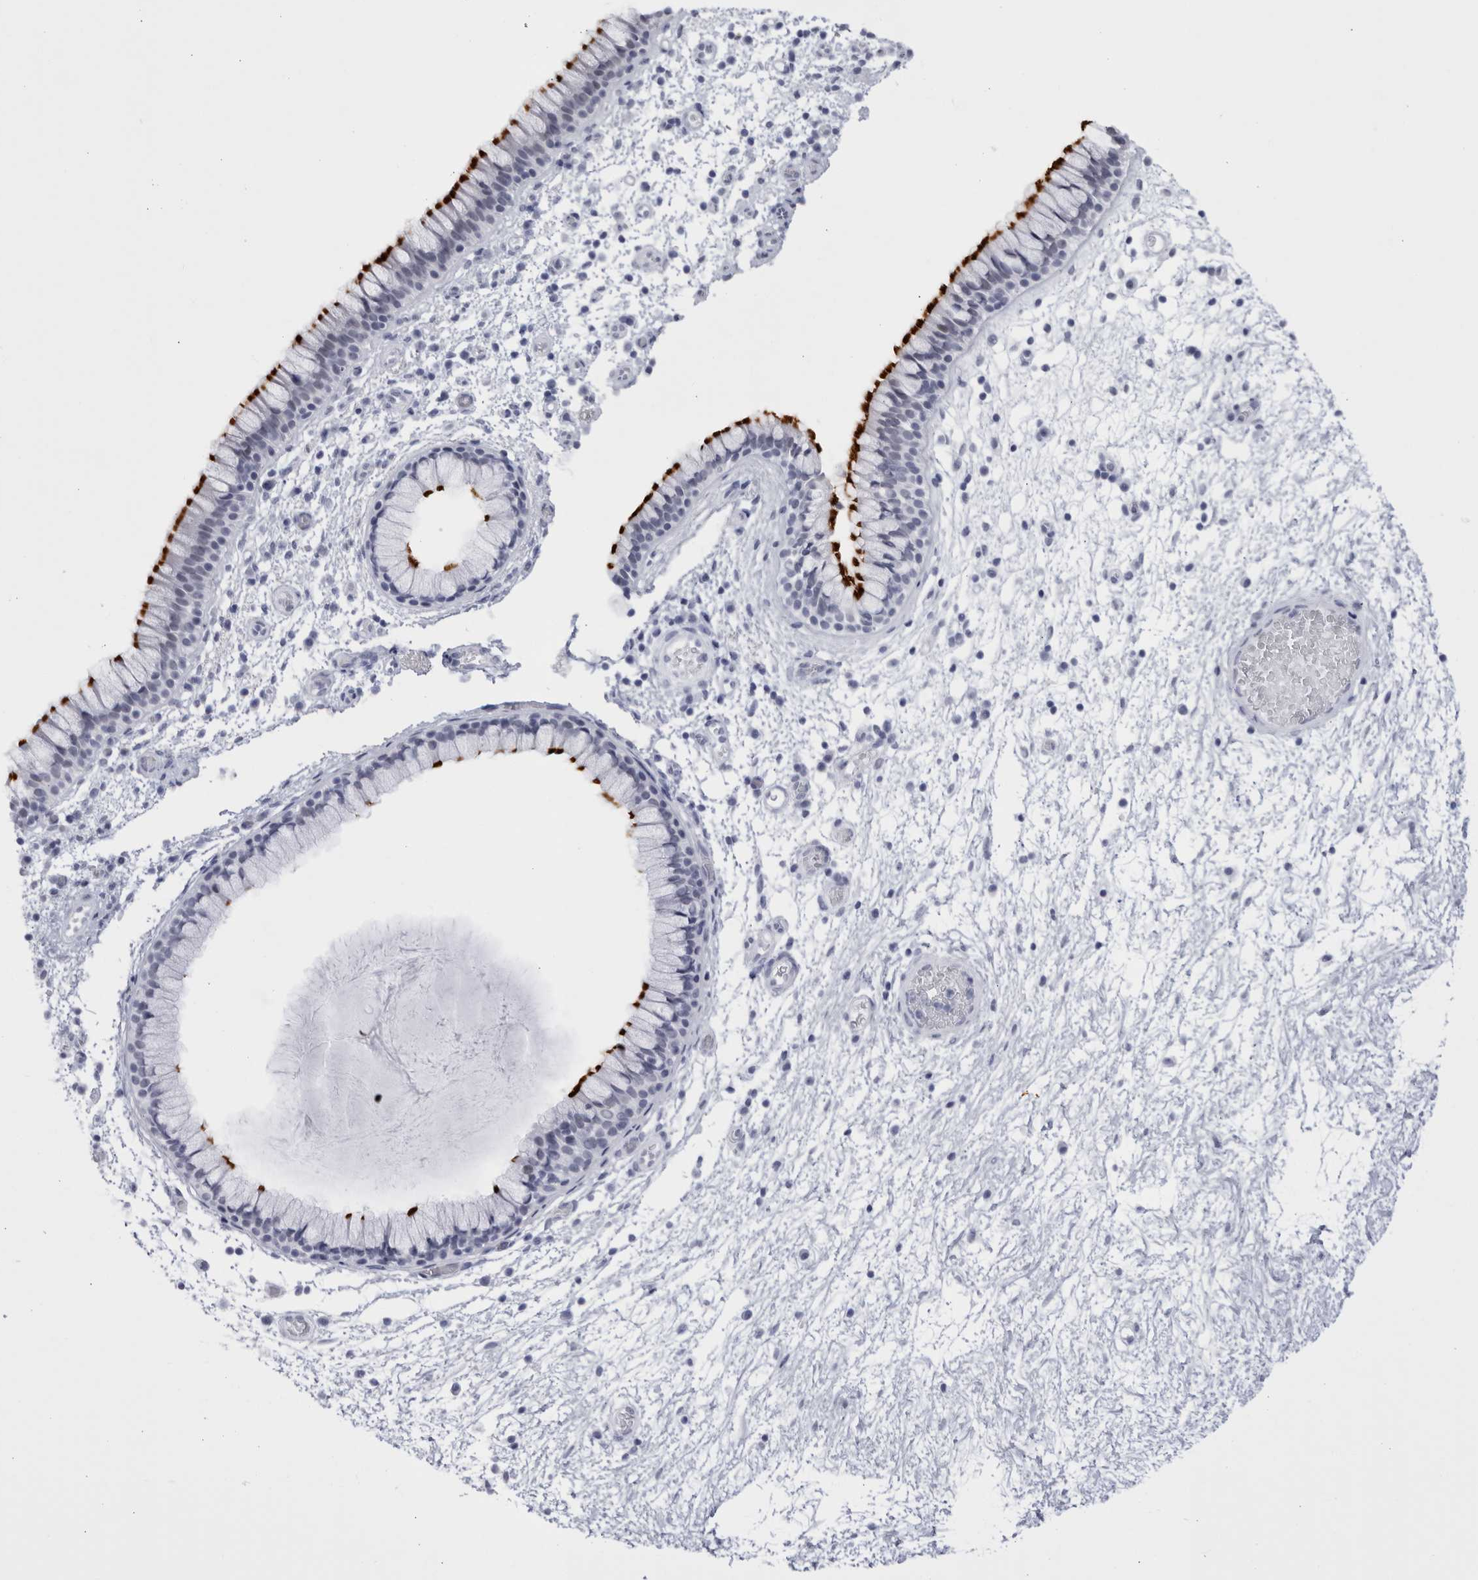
{"staining": {"intensity": "strong", "quantity": "25%-75%", "location": "cytoplasmic/membranous"}, "tissue": "nasopharynx", "cell_type": "Respiratory epithelial cells", "image_type": "normal", "snomed": [{"axis": "morphology", "description": "Normal tissue, NOS"}, {"axis": "morphology", "description": "Inflammation, NOS"}, {"axis": "topography", "description": "Nasopharynx"}], "caption": "Respiratory epithelial cells exhibit high levels of strong cytoplasmic/membranous expression in about 25%-75% of cells in unremarkable human nasopharynx.", "gene": "CCDC181", "patient": {"sex": "male", "age": 48}}